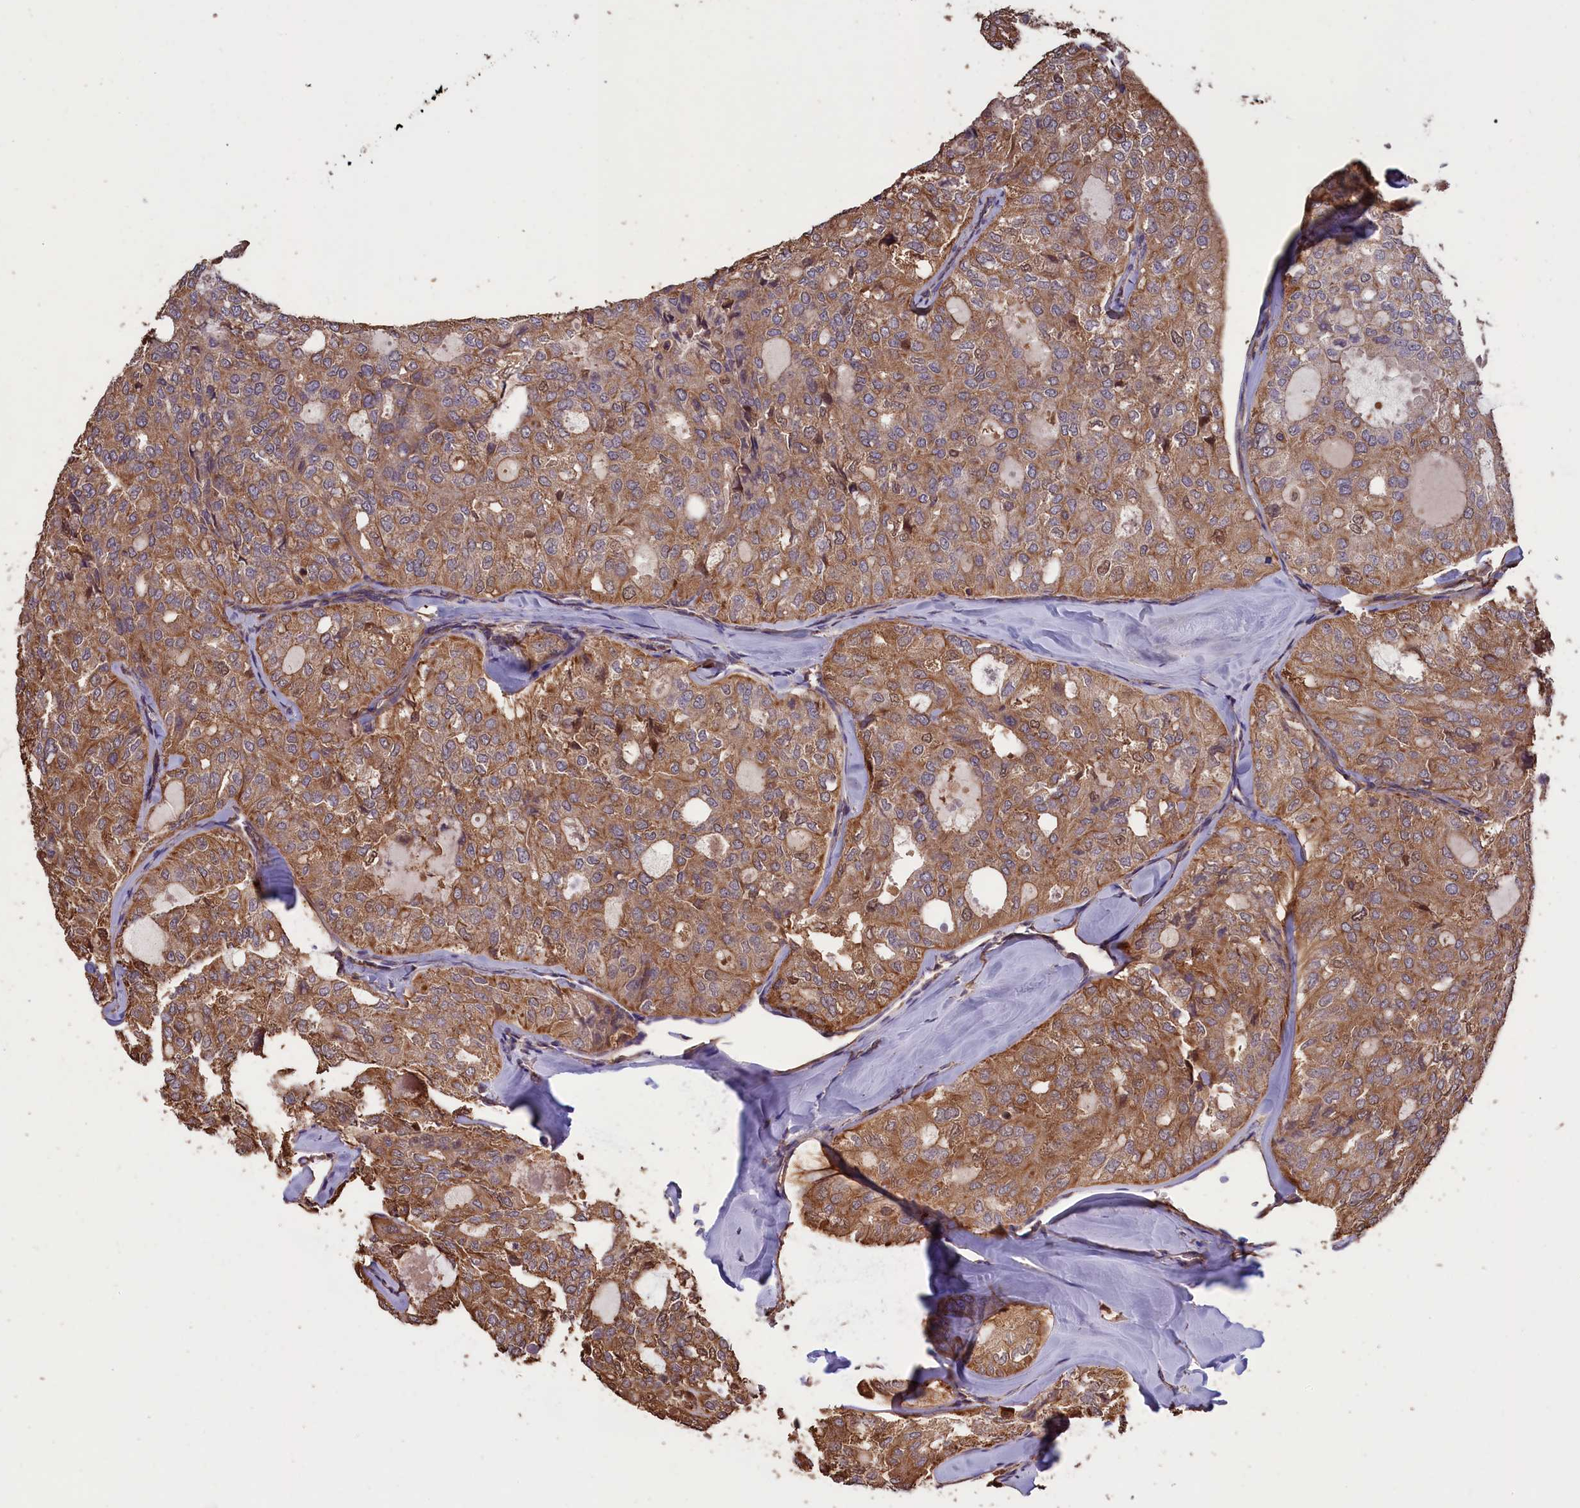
{"staining": {"intensity": "moderate", "quantity": ">75%", "location": "cytoplasmic/membranous"}, "tissue": "thyroid cancer", "cell_type": "Tumor cells", "image_type": "cancer", "snomed": [{"axis": "morphology", "description": "Follicular adenoma carcinoma, NOS"}, {"axis": "topography", "description": "Thyroid gland"}], "caption": "Thyroid cancer (follicular adenoma carcinoma) stained for a protein reveals moderate cytoplasmic/membranous positivity in tumor cells. (DAB (3,3'-diaminobenzidine) IHC with brightfield microscopy, high magnification).", "gene": "DAPK3", "patient": {"sex": "male", "age": 75}}